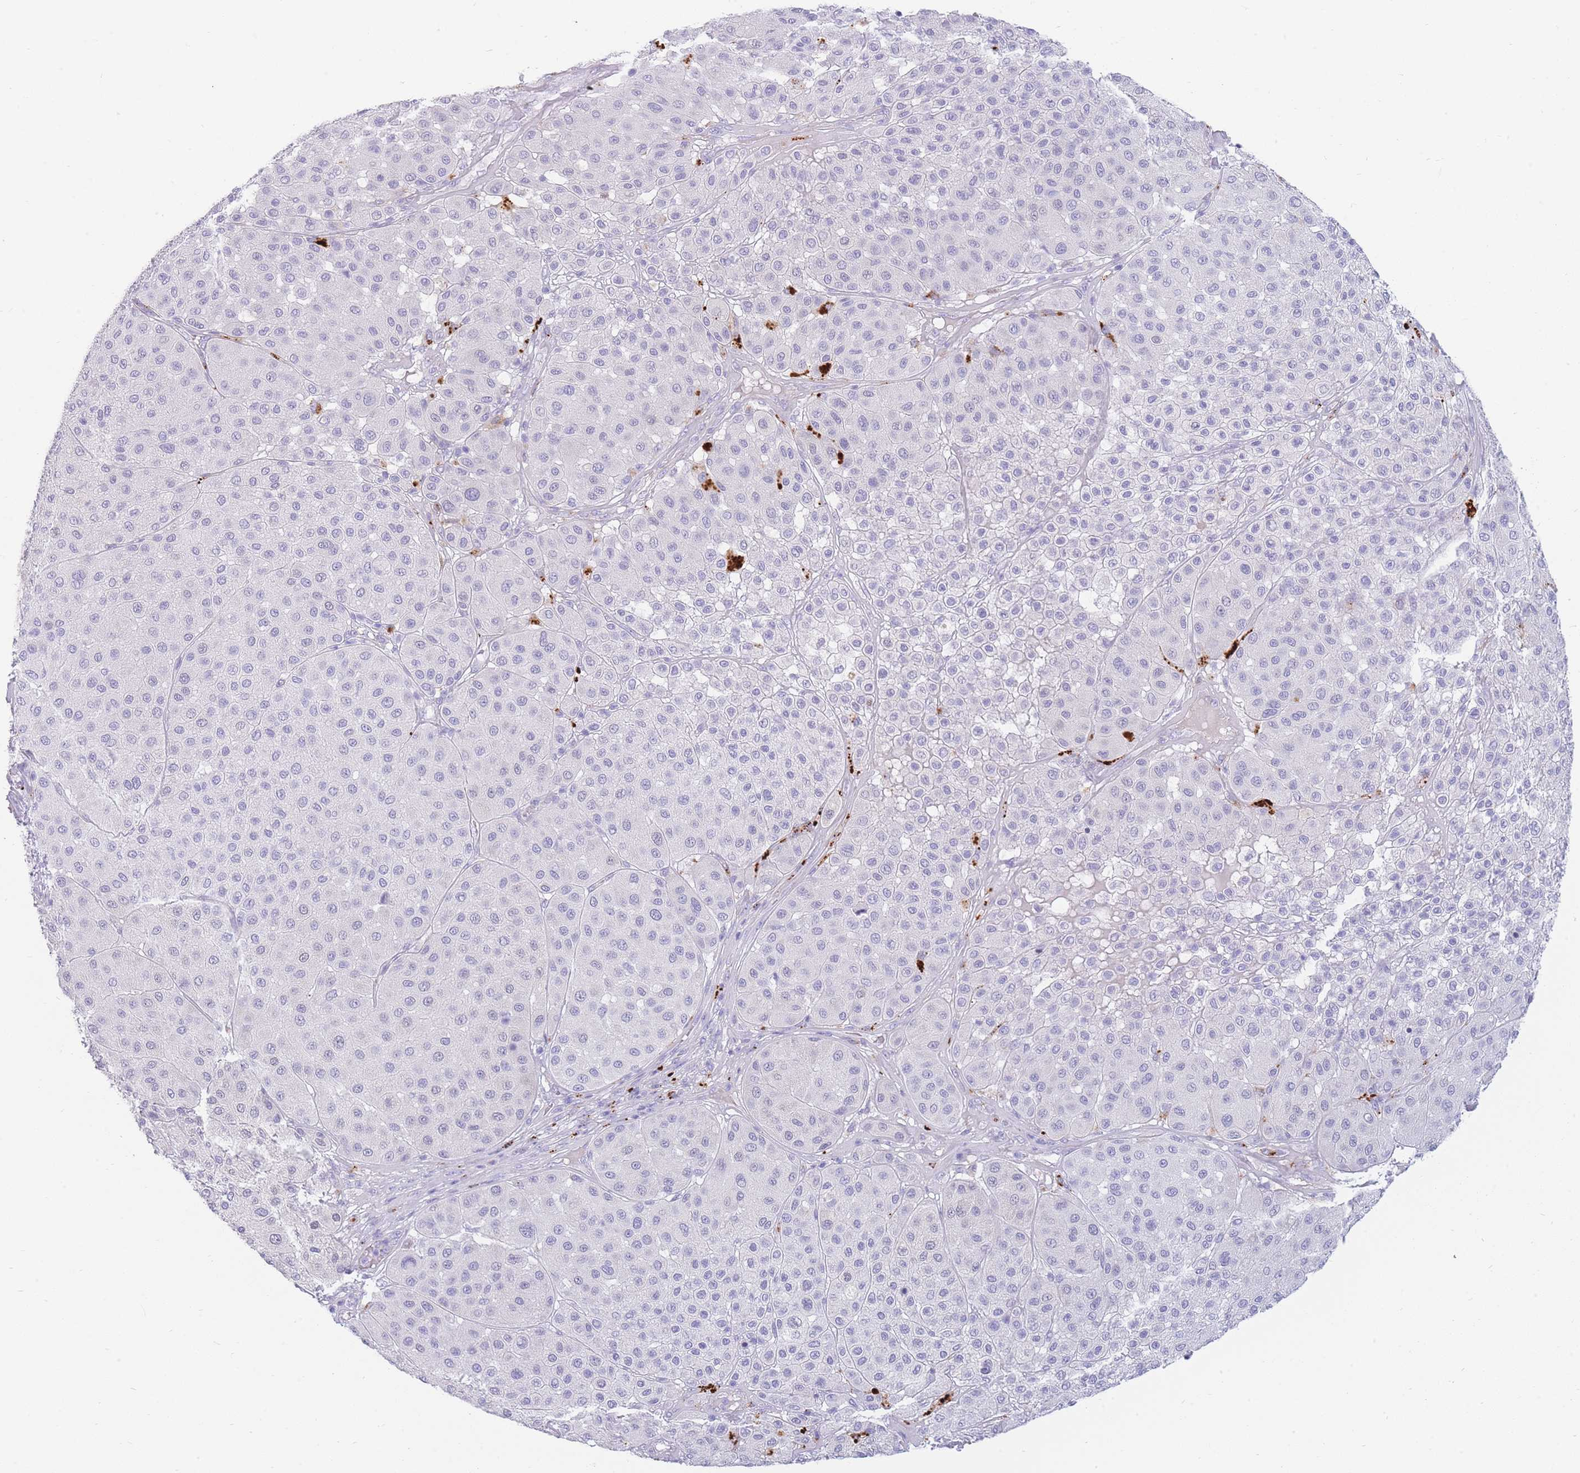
{"staining": {"intensity": "negative", "quantity": "none", "location": "none"}, "tissue": "melanoma", "cell_type": "Tumor cells", "image_type": "cancer", "snomed": [{"axis": "morphology", "description": "Malignant melanoma, Metastatic site"}, {"axis": "topography", "description": "Smooth muscle"}], "caption": "This histopathology image is of melanoma stained with immunohistochemistry to label a protein in brown with the nuclei are counter-stained blue. There is no positivity in tumor cells. The staining is performed using DAB brown chromogen with nuclei counter-stained in using hematoxylin.", "gene": "UPK1A", "patient": {"sex": "male", "age": 41}}